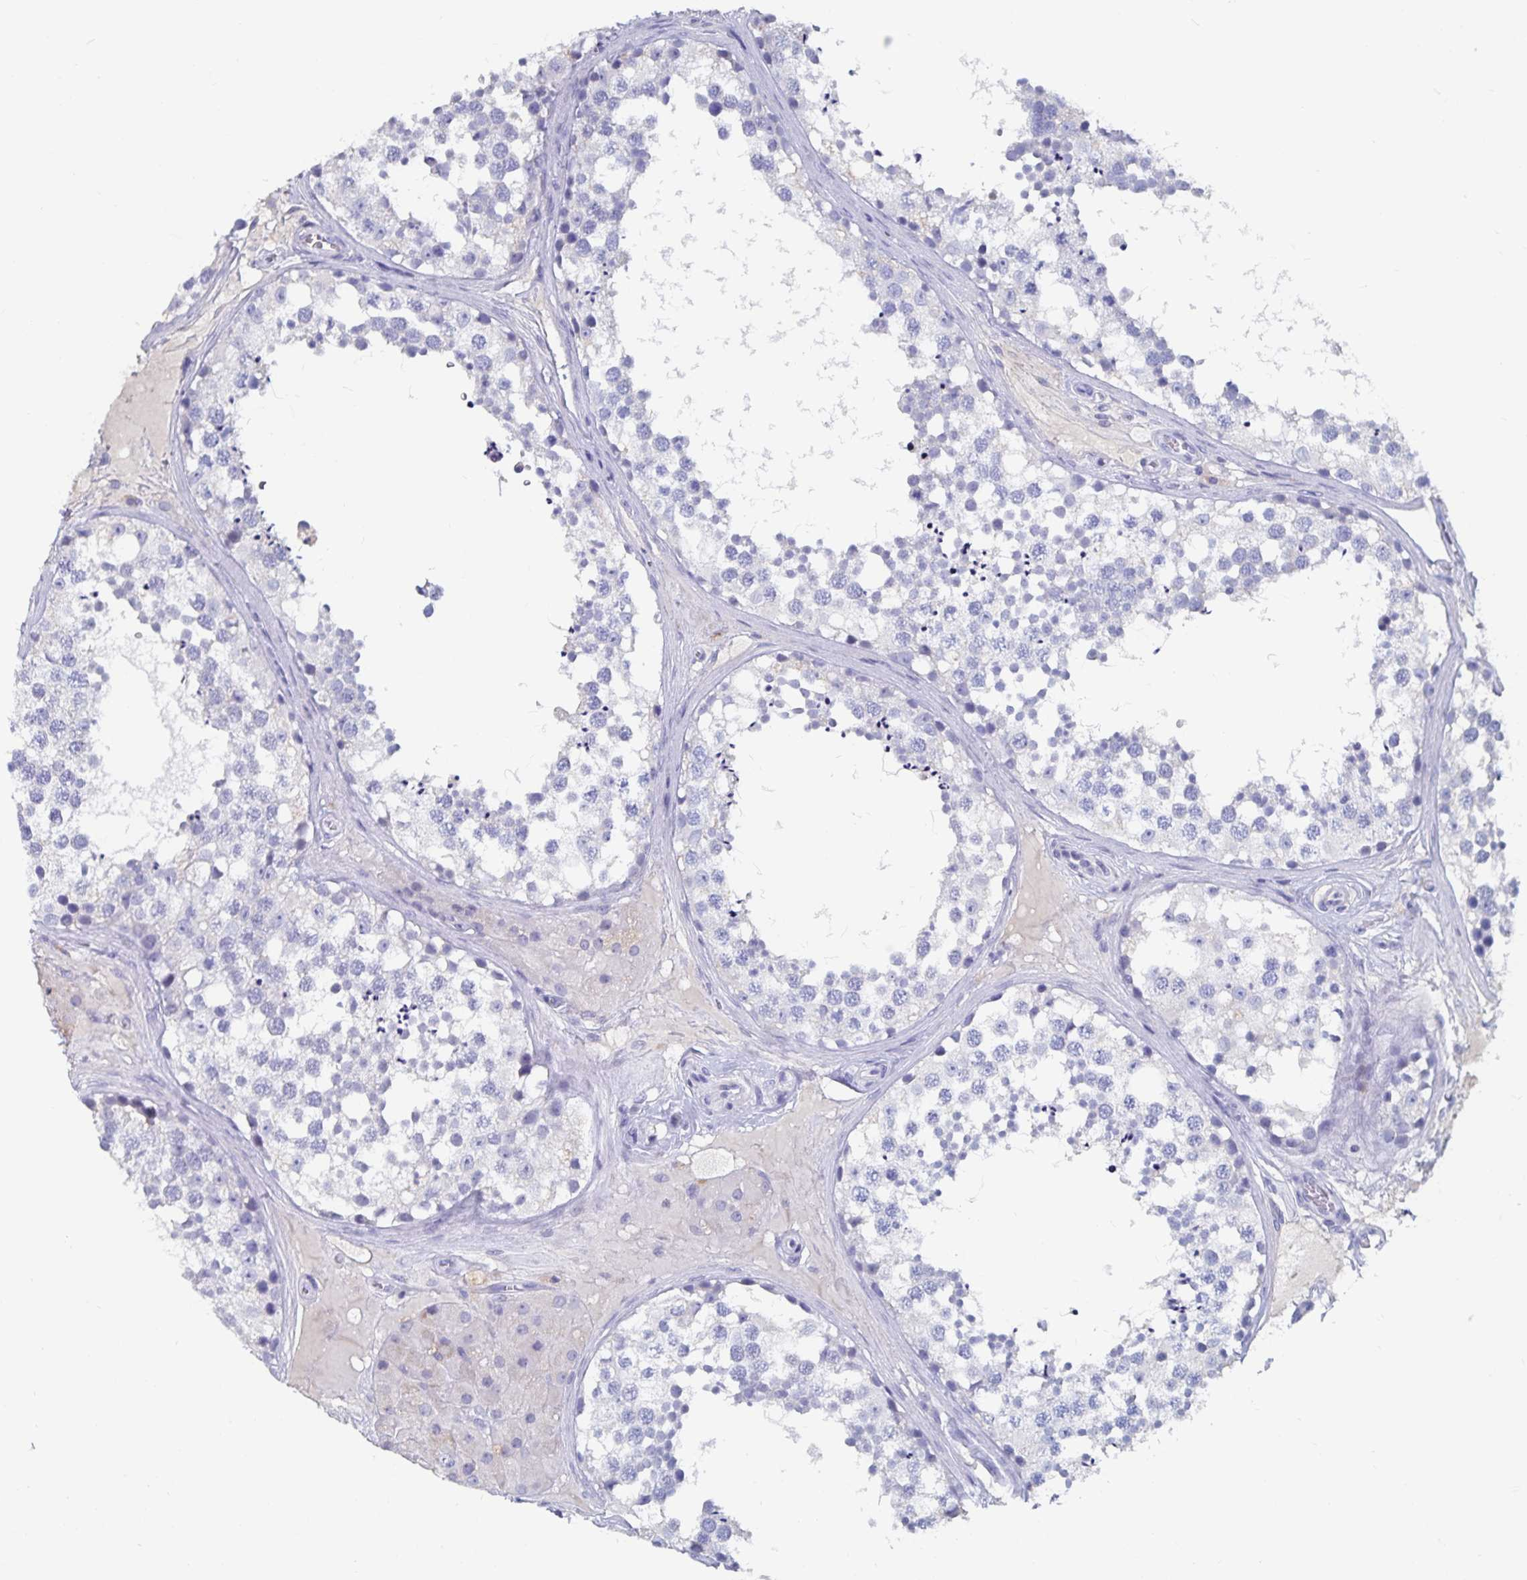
{"staining": {"intensity": "negative", "quantity": "none", "location": "none"}, "tissue": "testis", "cell_type": "Cells in seminiferous ducts", "image_type": "normal", "snomed": [{"axis": "morphology", "description": "Normal tissue, NOS"}, {"axis": "morphology", "description": "Seminoma, NOS"}, {"axis": "topography", "description": "Testis"}], "caption": "Image shows no significant protein staining in cells in seminiferous ducts of unremarkable testis.", "gene": "CFAP69", "patient": {"sex": "male", "age": 65}}